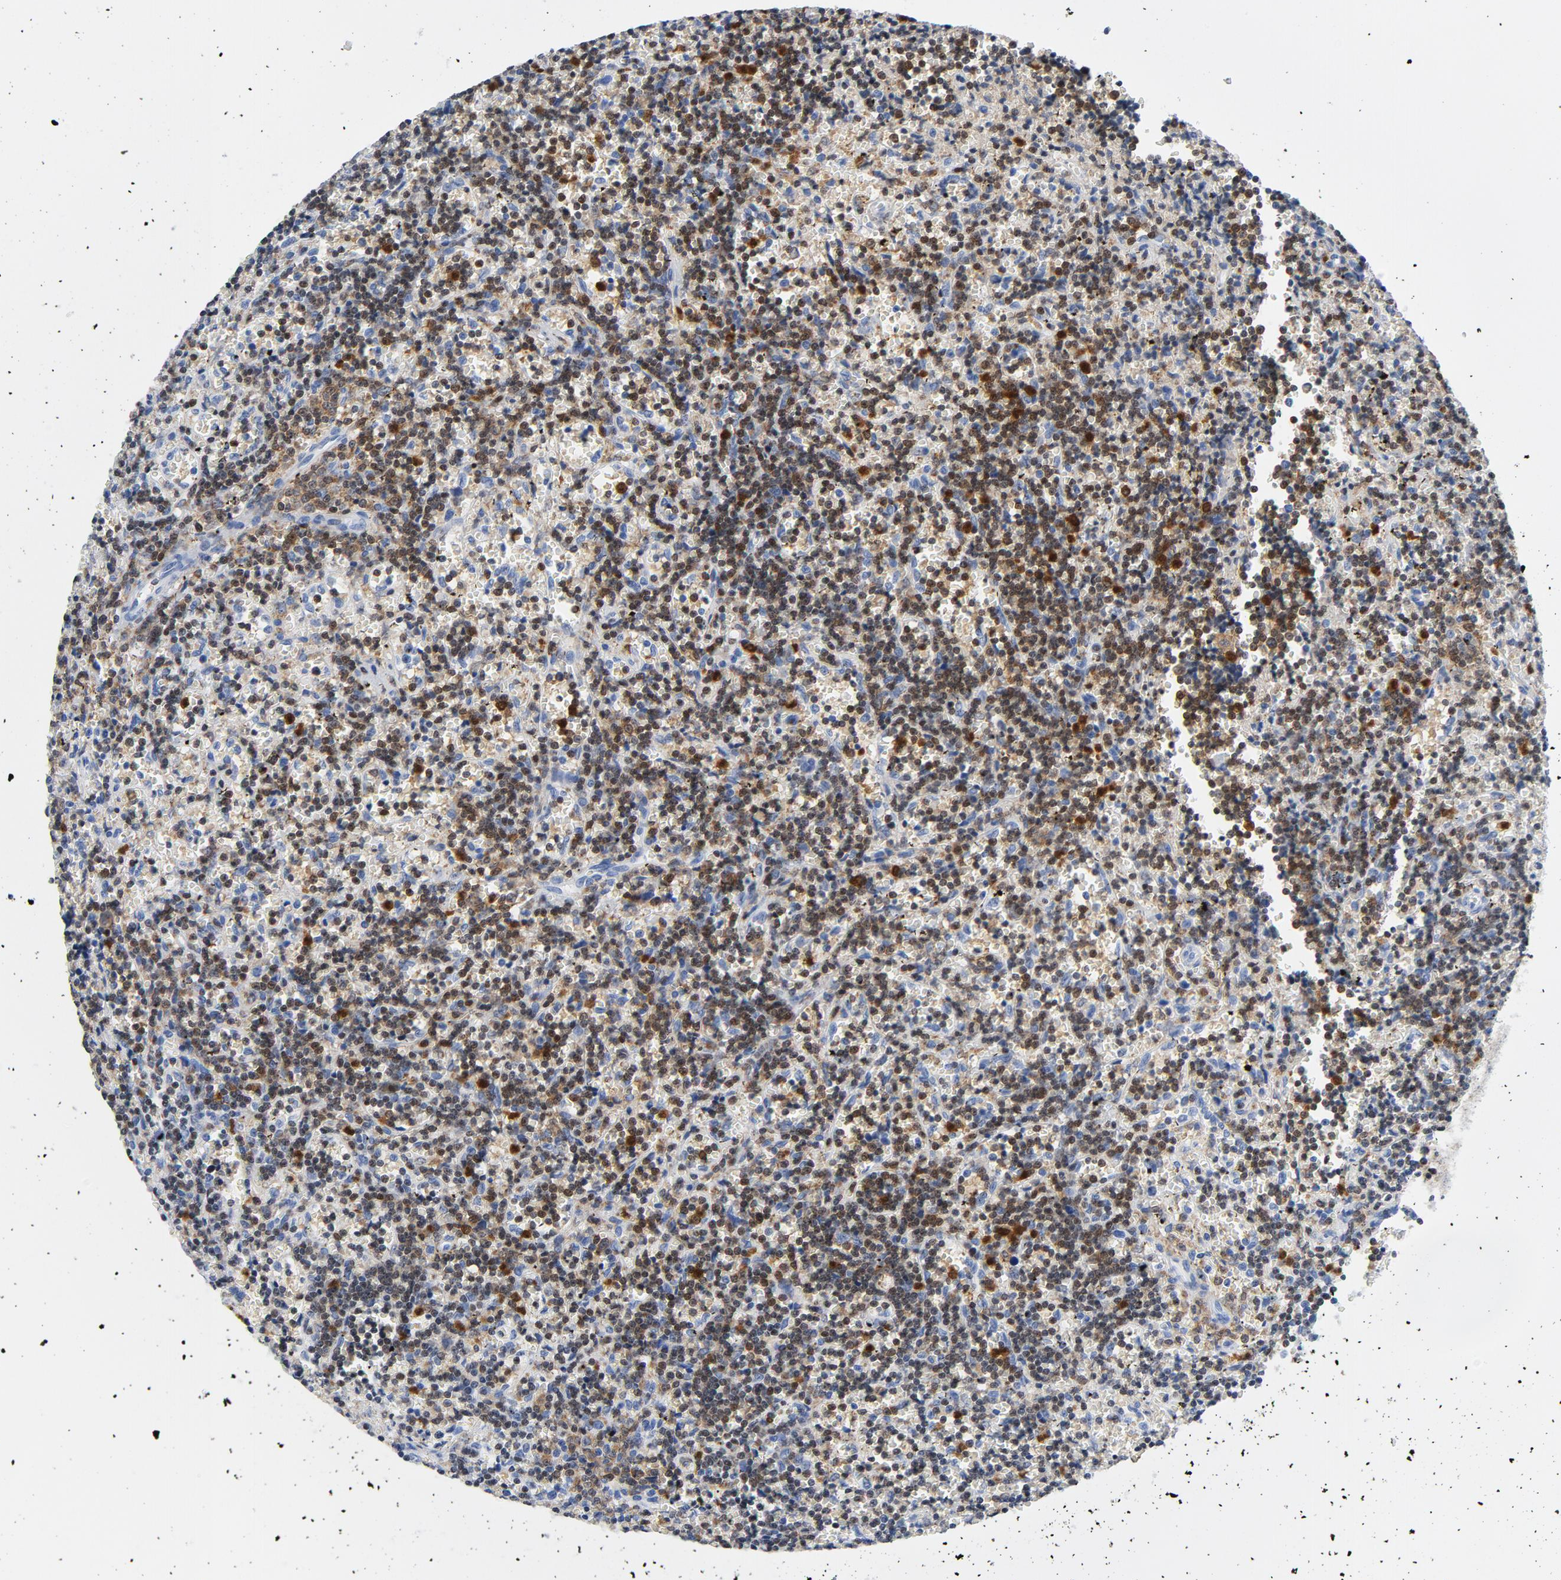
{"staining": {"intensity": "strong", "quantity": "25%-75%", "location": "cytoplasmic/membranous,nuclear"}, "tissue": "lymphoma", "cell_type": "Tumor cells", "image_type": "cancer", "snomed": [{"axis": "morphology", "description": "Malignant lymphoma, non-Hodgkin's type, Low grade"}, {"axis": "topography", "description": "Spleen"}], "caption": "IHC image of human malignant lymphoma, non-Hodgkin's type (low-grade) stained for a protein (brown), which reveals high levels of strong cytoplasmic/membranous and nuclear expression in approximately 25%-75% of tumor cells.", "gene": "NCF1", "patient": {"sex": "male", "age": 60}}